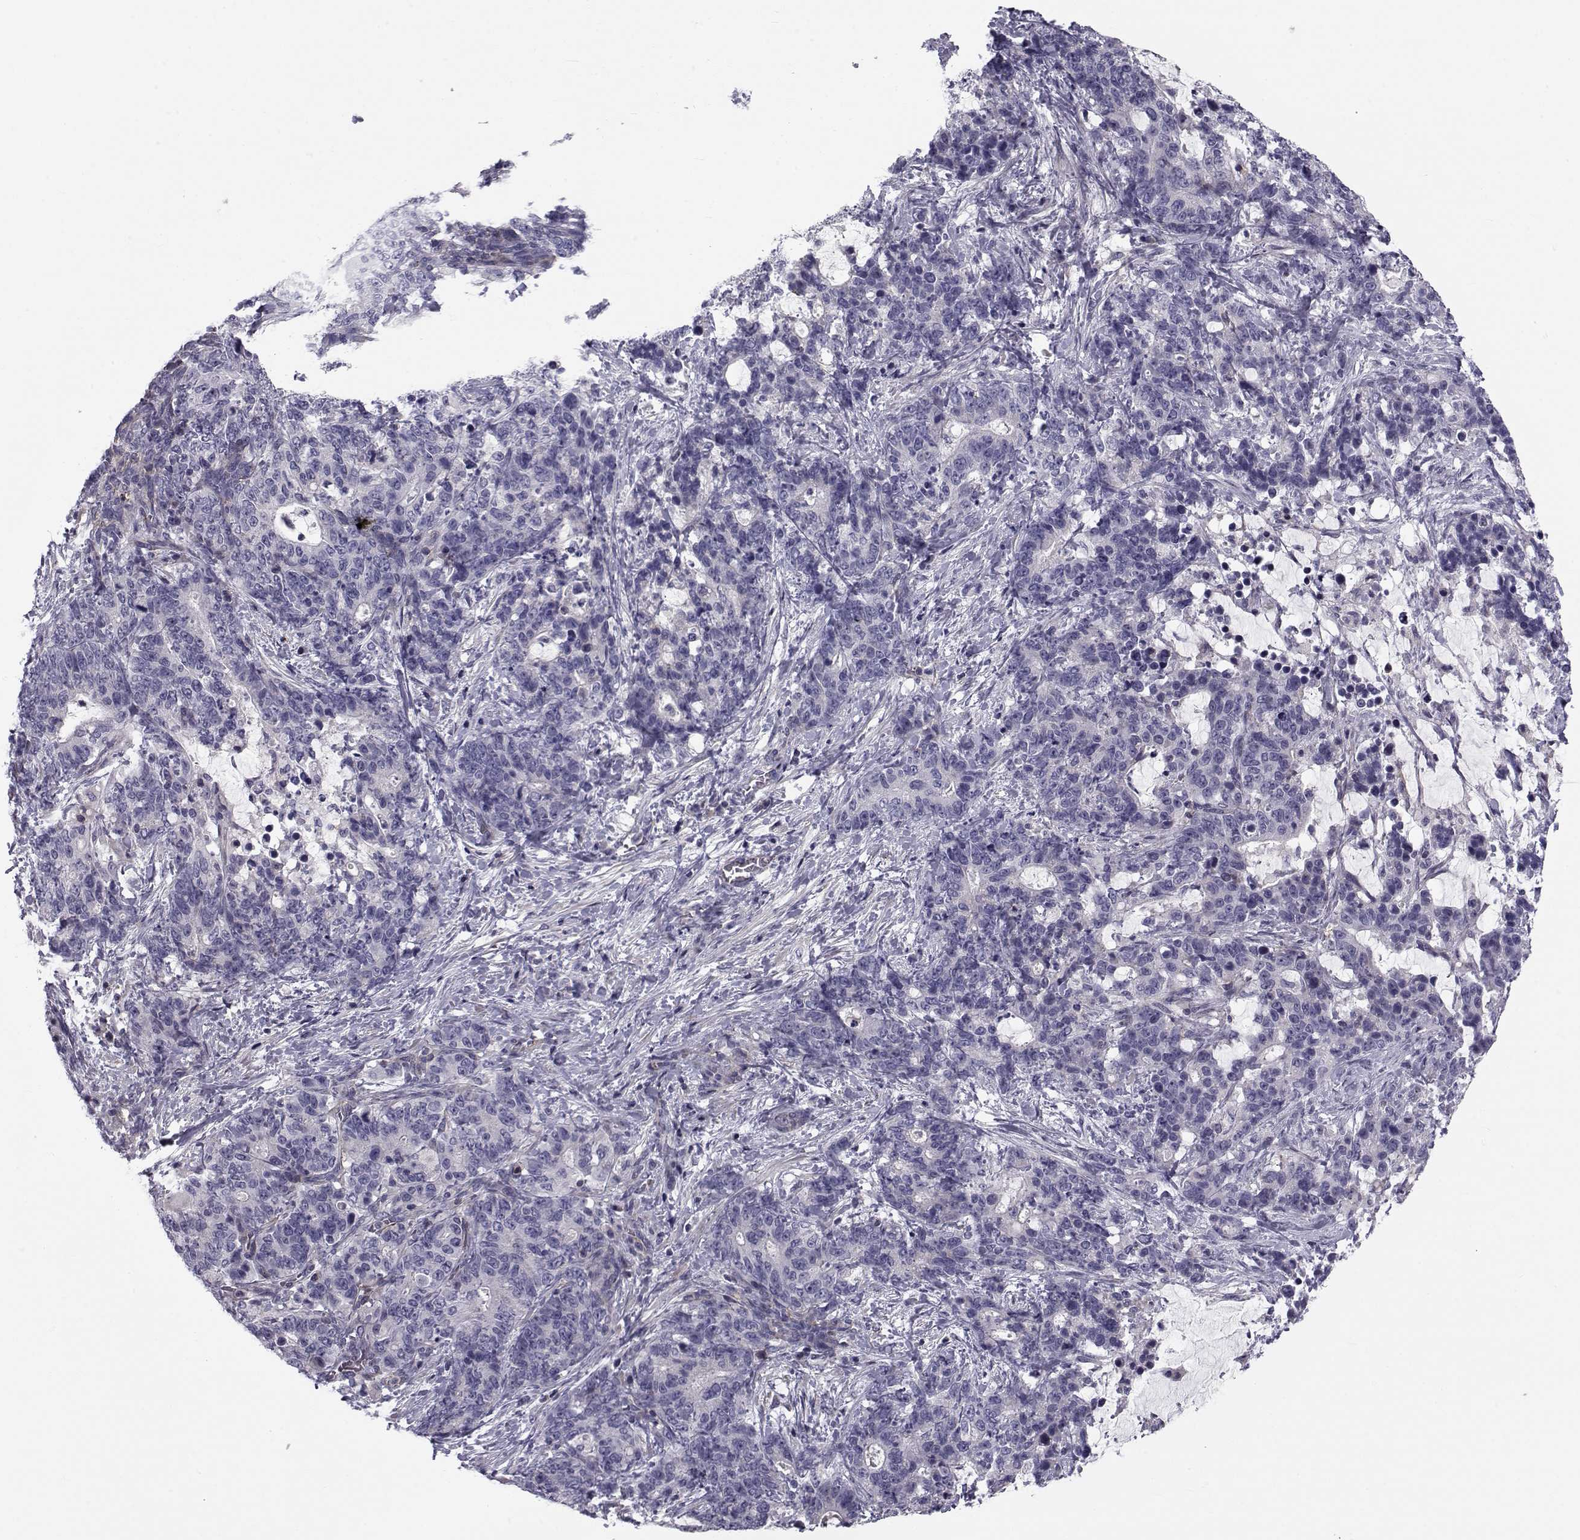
{"staining": {"intensity": "negative", "quantity": "none", "location": "none"}, "tissue": "stomach cancer", "cell_type": "Tumor cells", "image_type": "cancer", "snomed": [{"axis": "morphology", "description": "Normal tissue, NOS"}, {"axis": "morphology", "description": "Adenocarcinoma, NOS"}, {"axis": "topography", "description": "Stomach"}], "caption": "IHC histopathology image of stomach cancer (adenocarcinoma) stained for a protein (brown), which shows no positivity in tumor cells. (Stains: DAB immunohistochemistry with hematoxylin counter stain, Microscopy: brightfield microscopy at high magnification).", "gene": "LRRC27", "patient": {"sex": "female", "age": 64}}